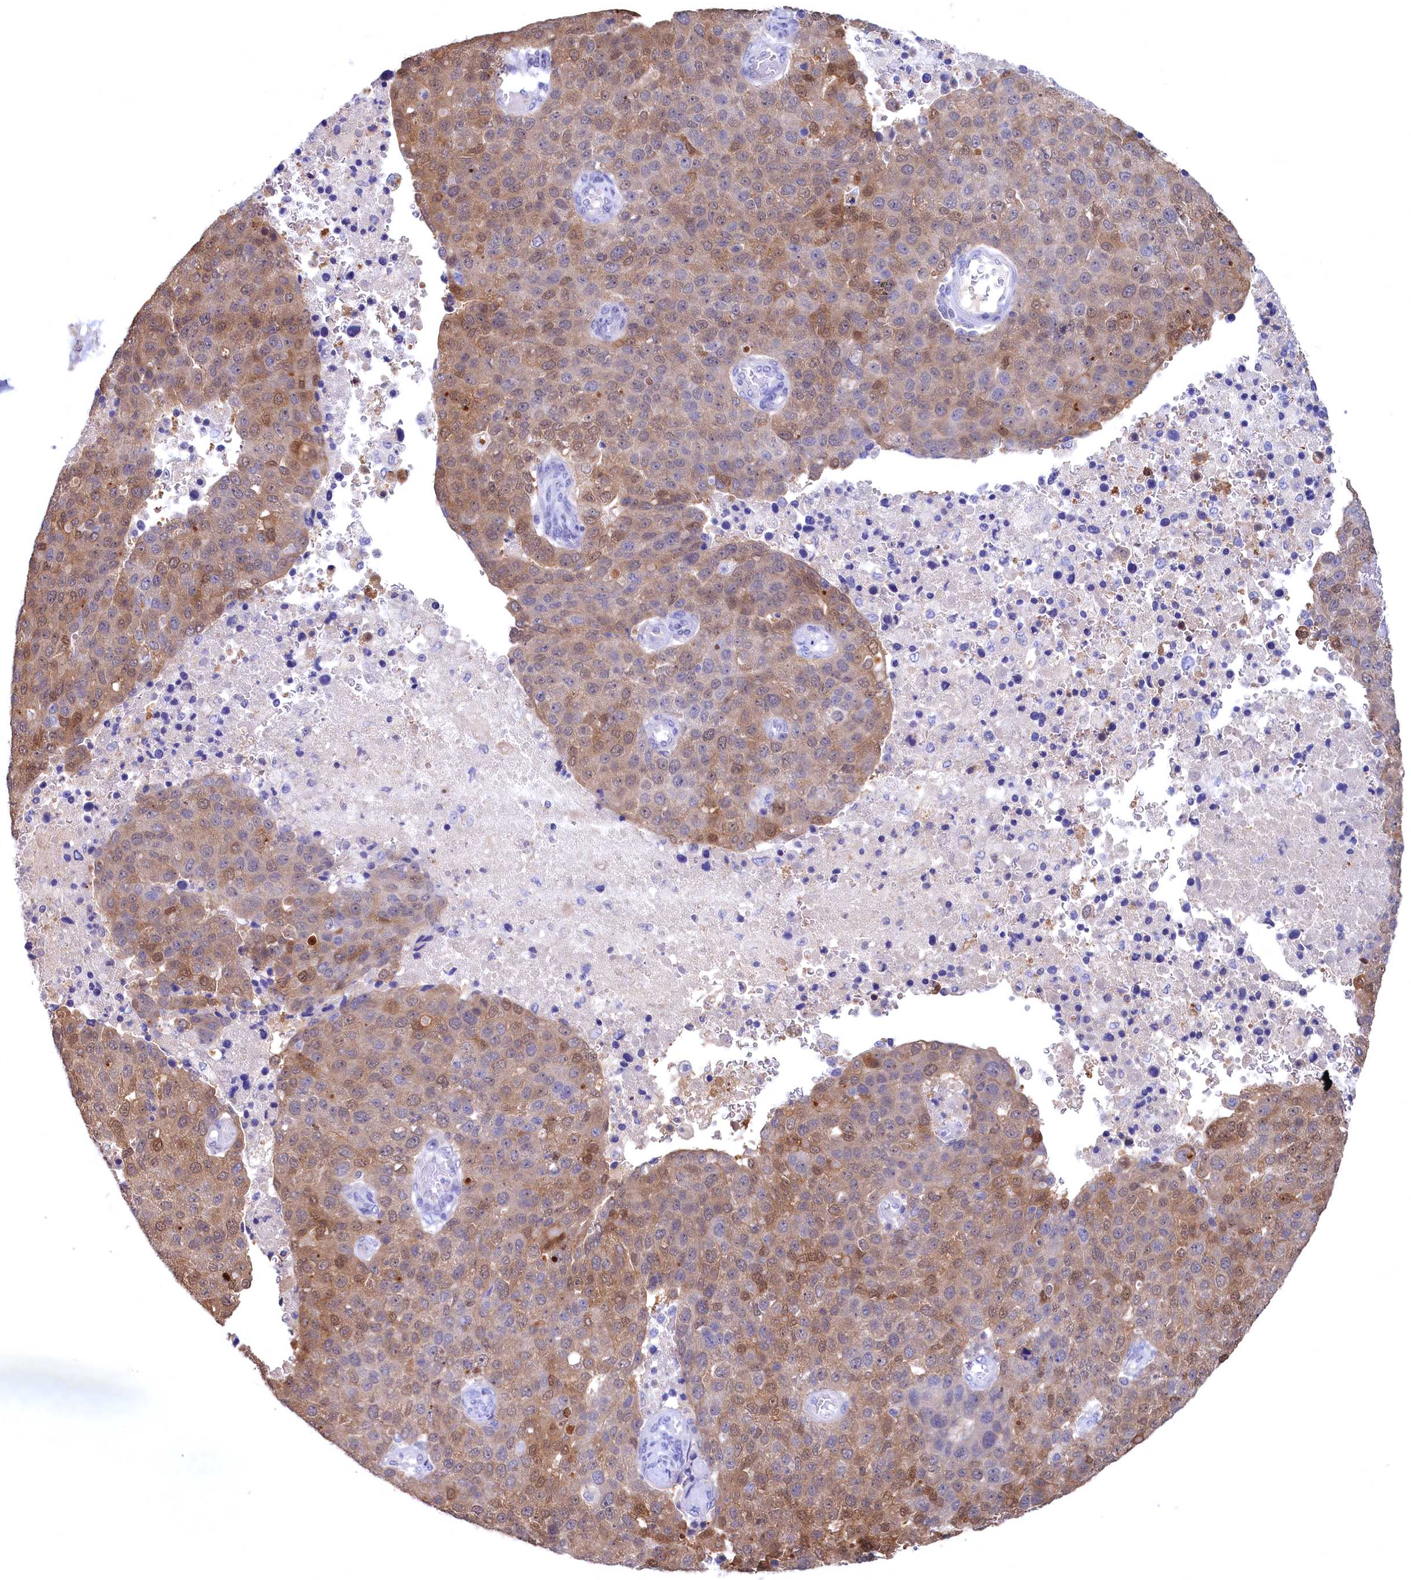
{"staining": {"intensity": "moderate", "quantity": "<25%", "location": "cytoplasmic/membranous,nuclear"}, "tissue": "pancreatic cancer", "cell_type": "Tumor cells", "image_type": "cancer", "snomed": [{"axis": "morphology", "description": "Adenocarcinoma, NOS"}, {"axis": "topography", "description": "Pancreas"}], "caption": "Pancreatic adenocarcinoma stained with immunohistochemistry (IHC) displays moderate cytoplasmic/membranous and nuclear positivity in approximately <25% of tumor cells. Nuclei are stained in blue.", "gene": "C11orf54", "patient": {"sex": "female", "age": 61}}